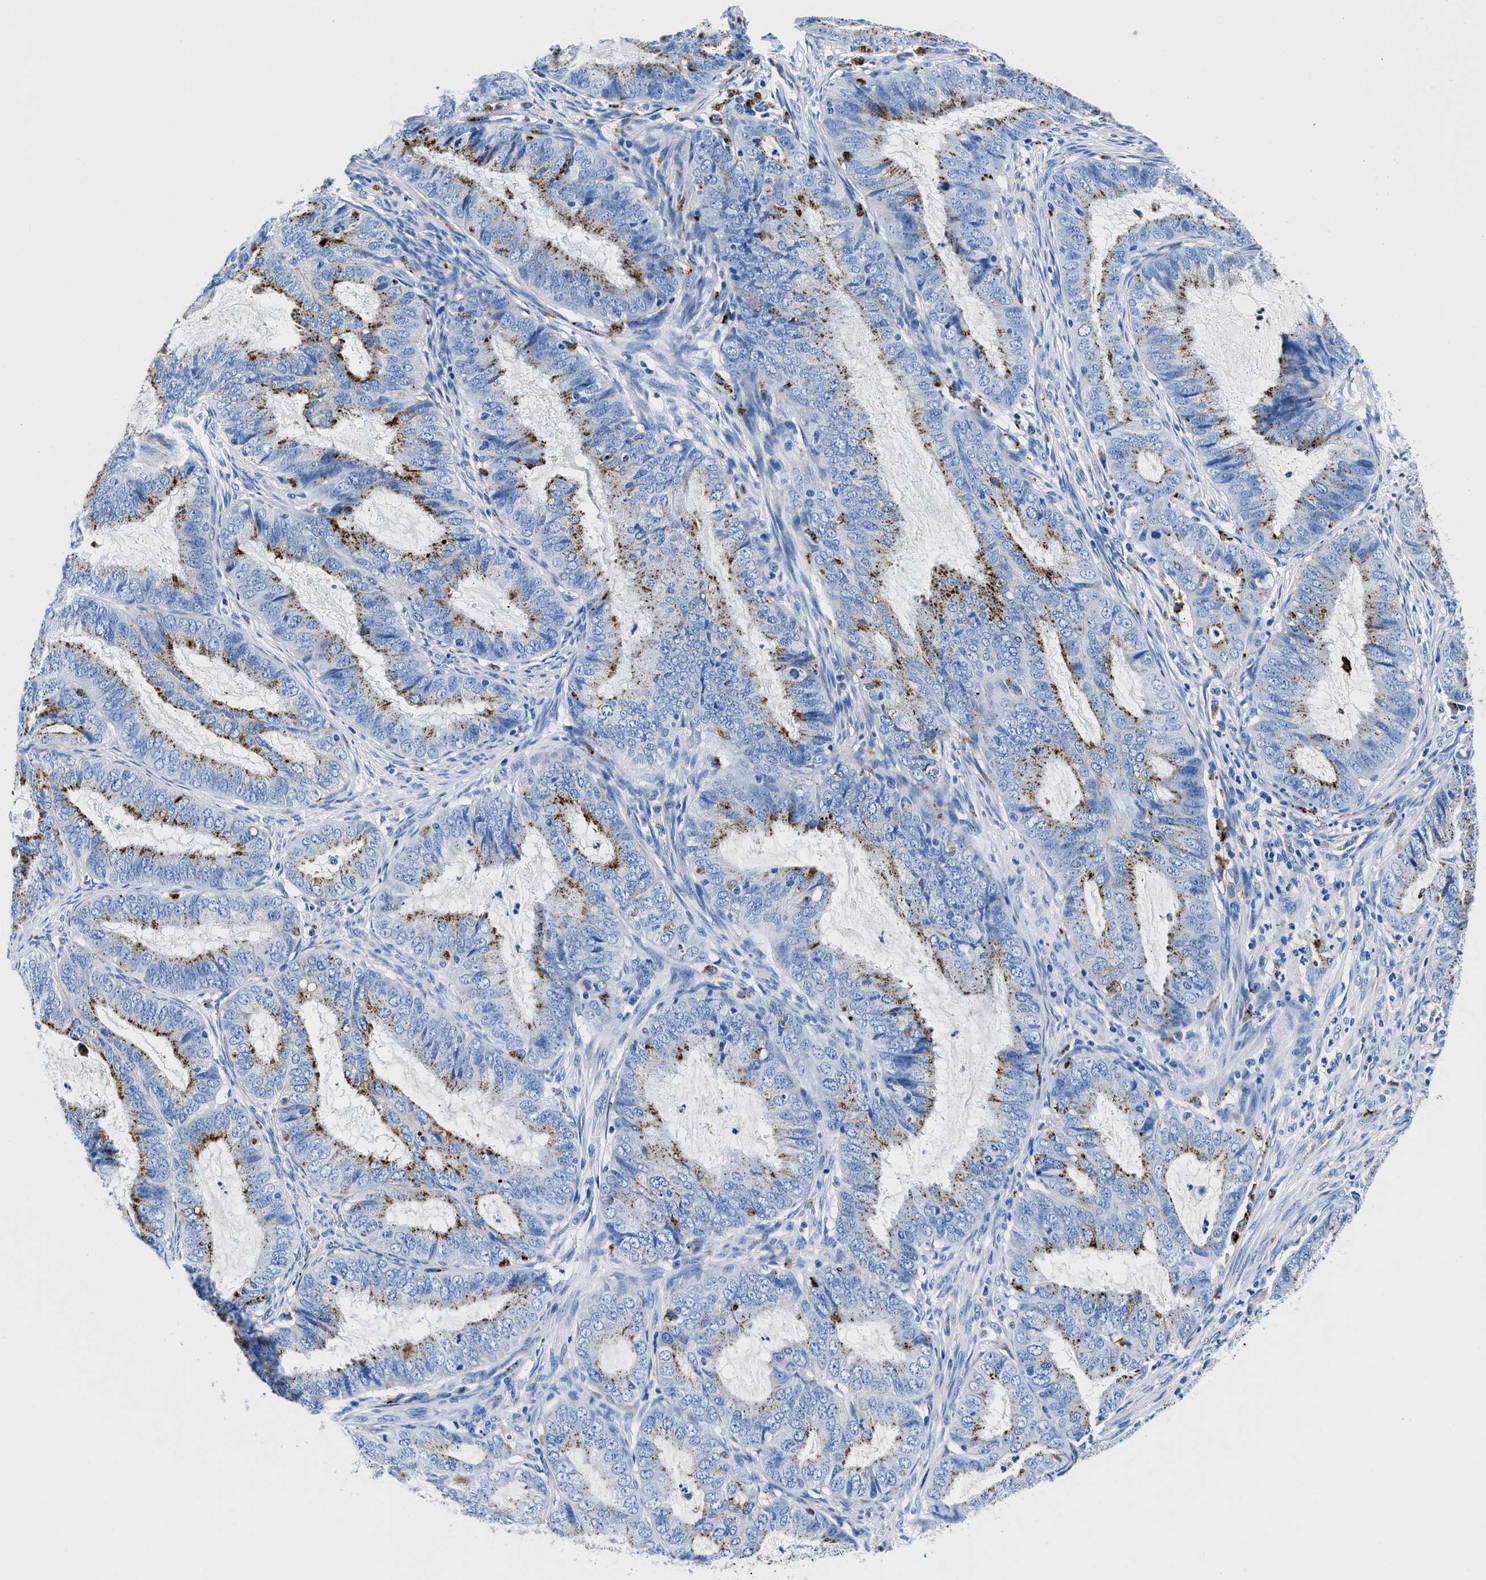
{"staining": {"intensity": "moderate", "quantity": "25%-75%", "location": "cytoplasmic/membranous"}, "tissue": "endometrial cancer", "cell_type": "Tumor cells", "image_type": "cancer", "snomed": [{"axis": "morphology", "description": "Adenocarcinoma, NOS"}, {"axis": "topography", "description": "Endometrium"}], "caption": "Endometrial cancer was stained to show a protein in brown. There is medium levels of moderate cytoplasmic/membranous expression in approximately 25%-75% of tumor cells.", "gene": "OR14K1", "patient": {"sex": "female", "age": 70}}